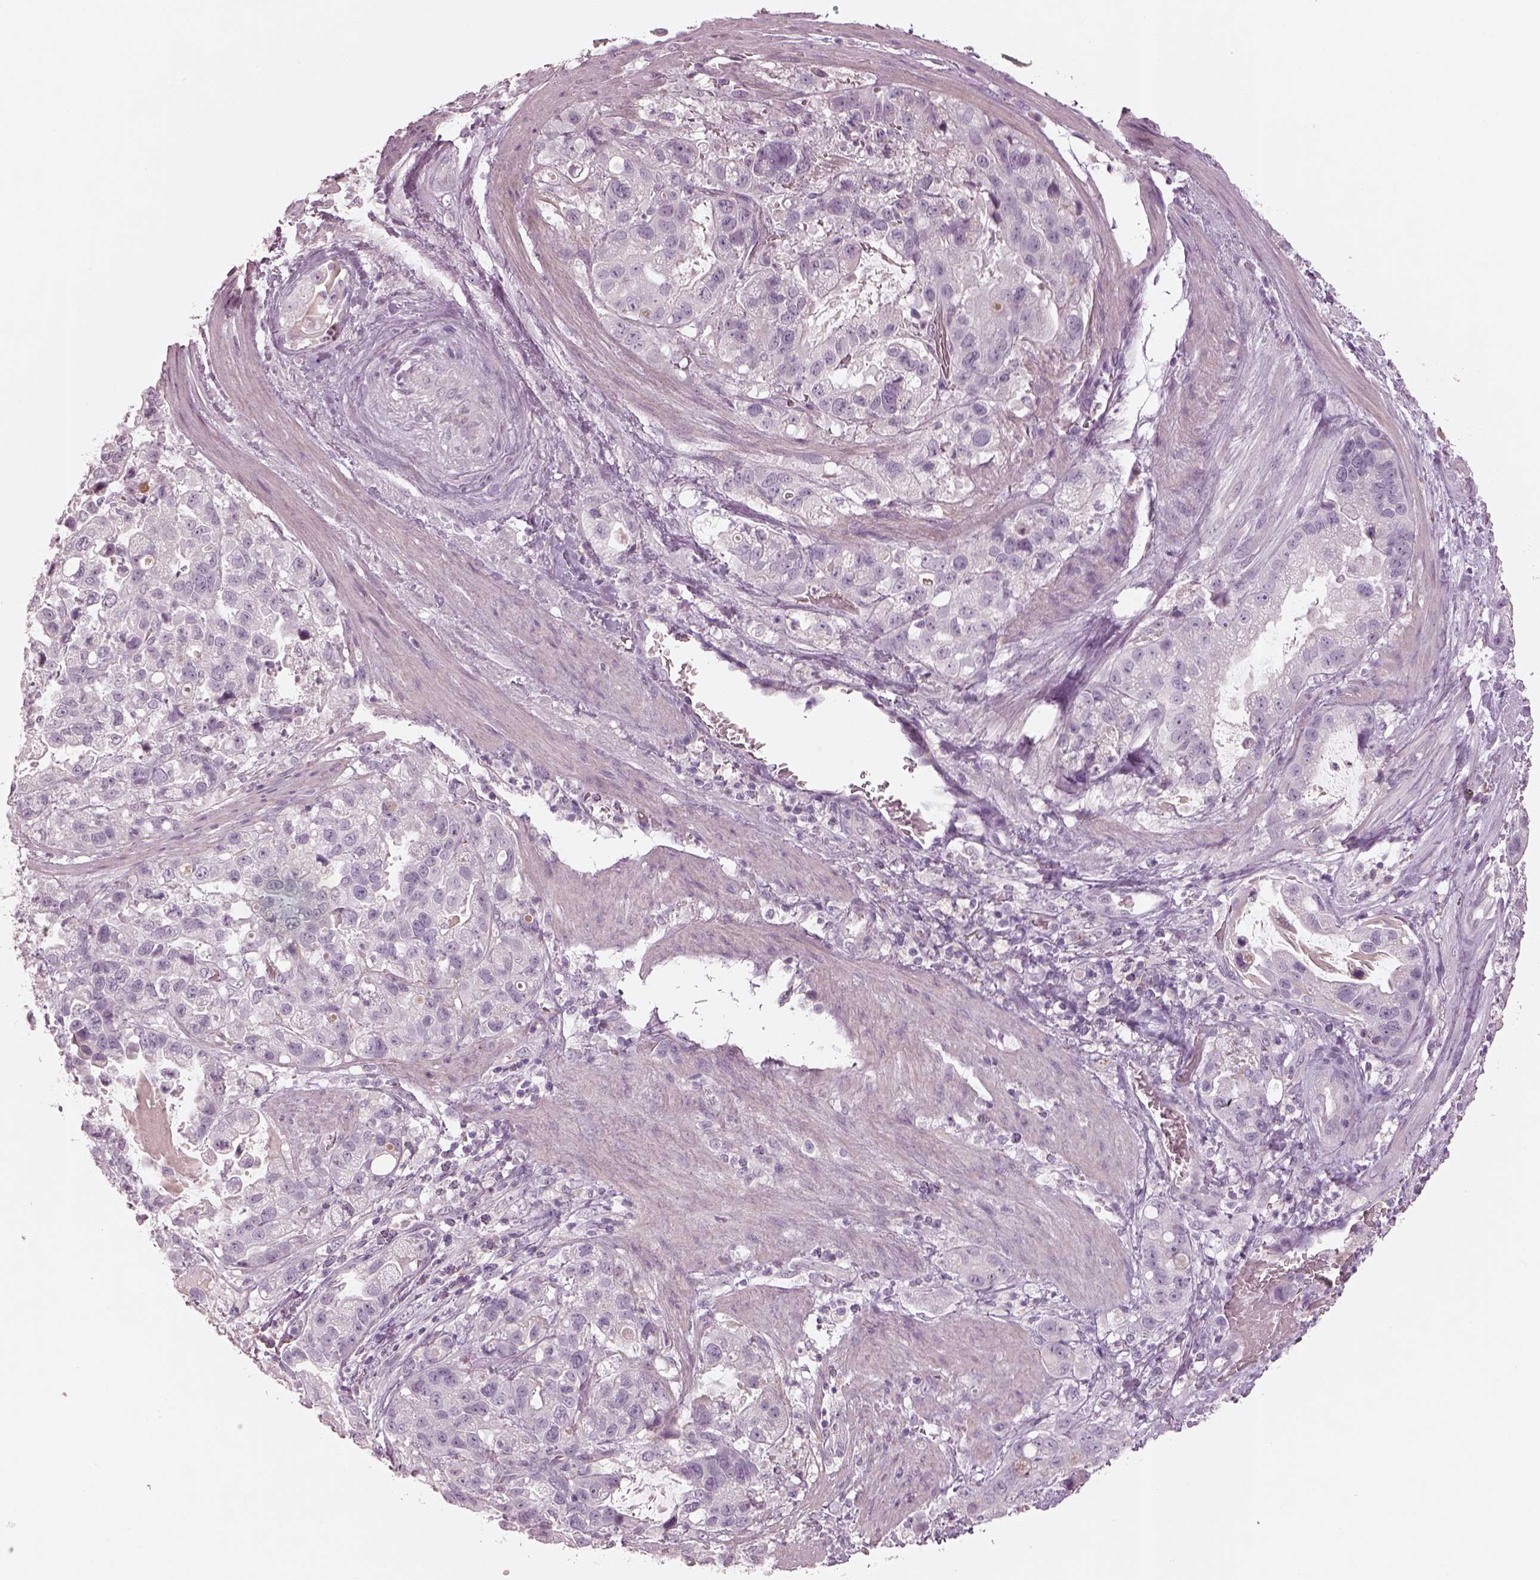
{"staining": {"intensity": "negative", "quantity": "none", "location": "none"}, "tissue": "stomach cancer", "cell_type": "Tumor cells", "image_type": "cancer", "snomed": [{"axis": "morphology", "description": "Adenocarcinoma, NOS"}, {"axis": "topography", "description": "Stomach"}], "caption": "The micrograph displays no significant staining in tumor cells of stomach cancer (adenocarcinoma).", "gene": "SPATA6L", "patient": {"sex": "male", "age": 59}}